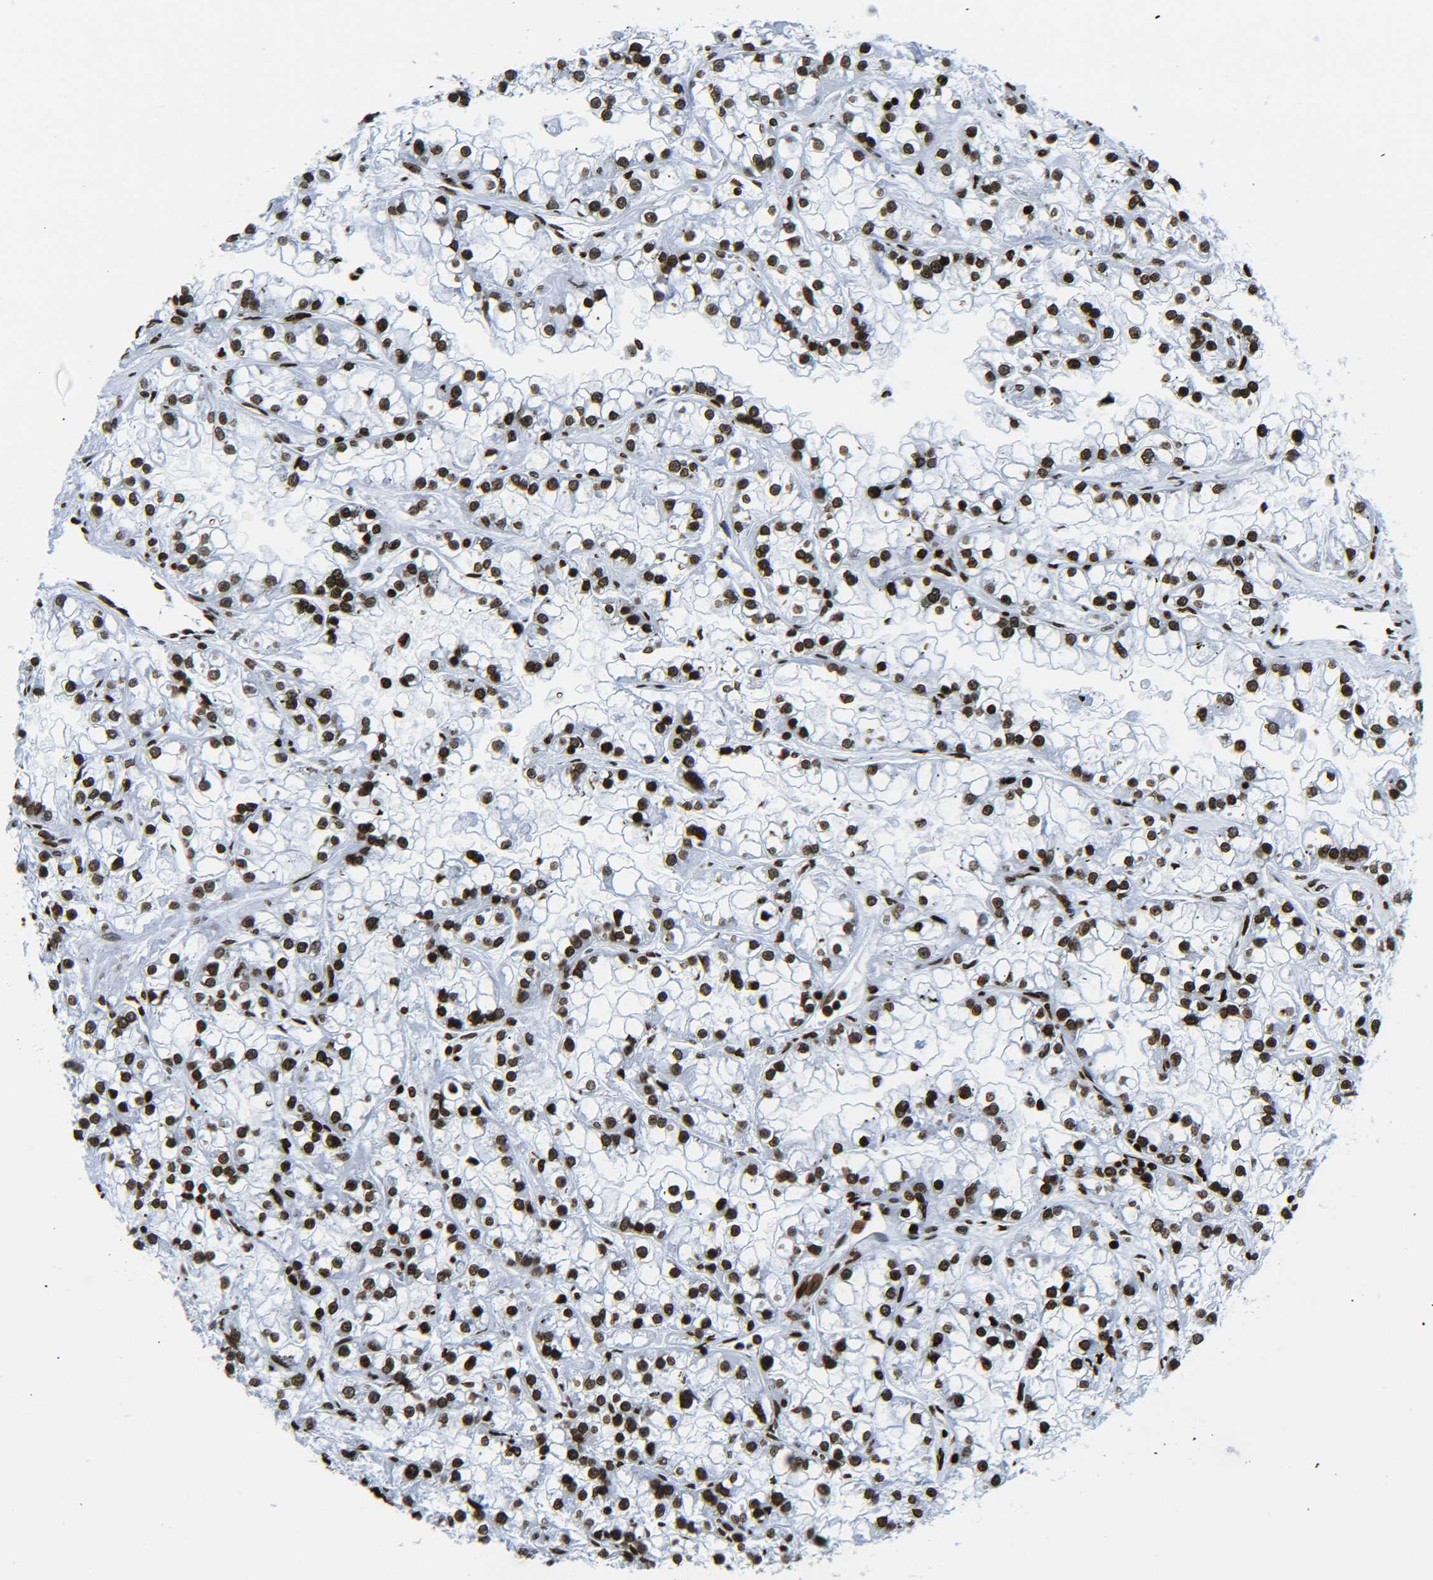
{"staining": {"intensity": "strong", "quantity": ">75%", "location": "nuclear"}, "tissue": "renal cancer", "cell_type": "Tumor cells", "image_type": "cancer", "snomed": [{"axis": "morphology", "description": "Adenocarcinoma, NOS"}, {"axis": "topography", "description": "Kidney"}], "caption": "The micrograph shows staining of renal cancer (adenocarcinoma), revealing strong nuclear protein staining (brown color) within tumor cells.", "gene": "H2AX", "patient": {"sex": "female", "age": 52}}